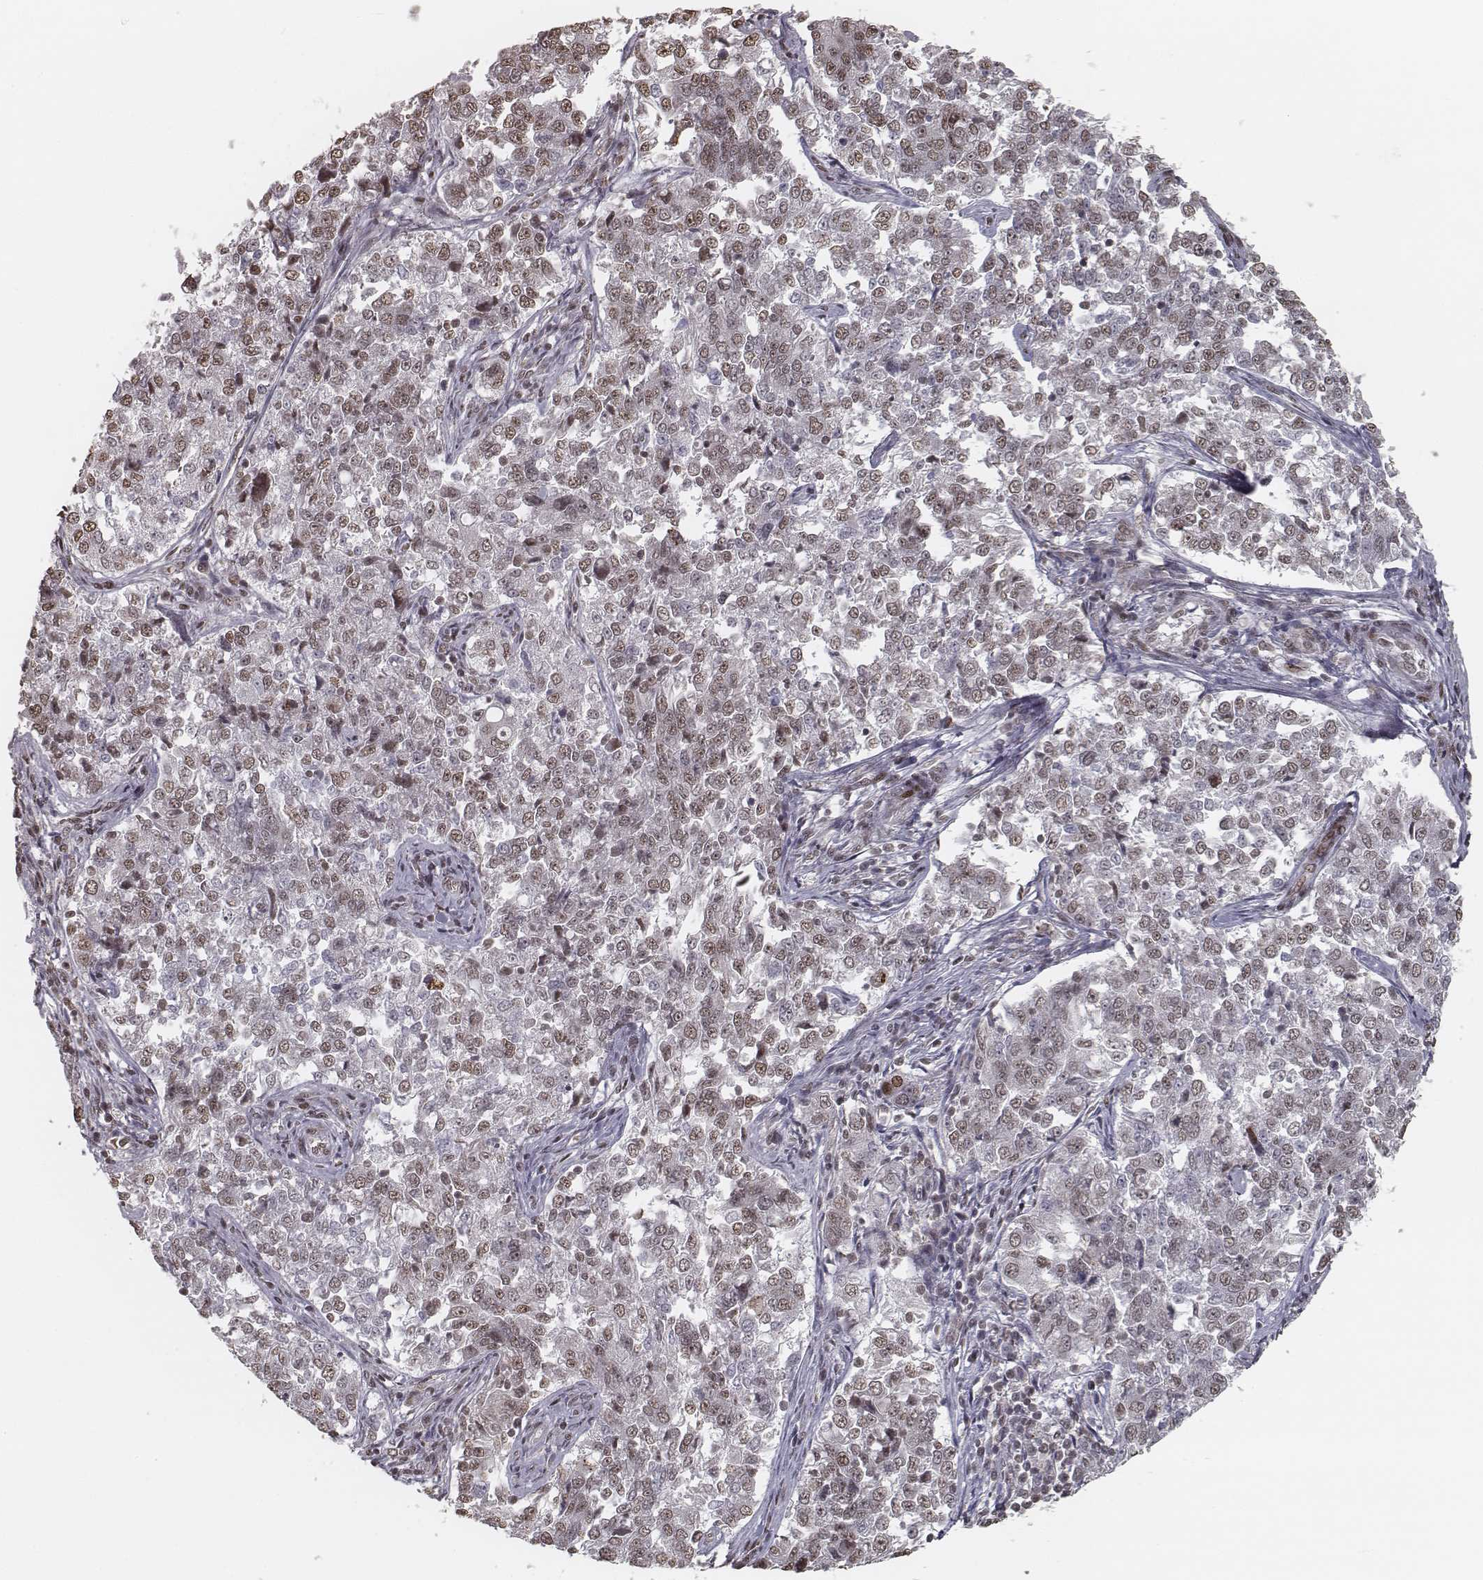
{"staining": {"intensity": "moderate", "quantity": ">75%", "location": "nuclear"}, "tissue": "endometrial cancer", "cell_type": "Tumor cells", "image_type": "cancer", "snomed": [{"axis": "morphology", "description": "Adenocarcinoma, NOS"}, {"axis": "topography", "description": "Endometrium"}], "caption": "Endometrial adenocarcinoma stained for a protein exhibits moderate nuclear positivity in tumor cells.", "gene": "HMGA2", "patient": {"sex": "female", "age": 43}}